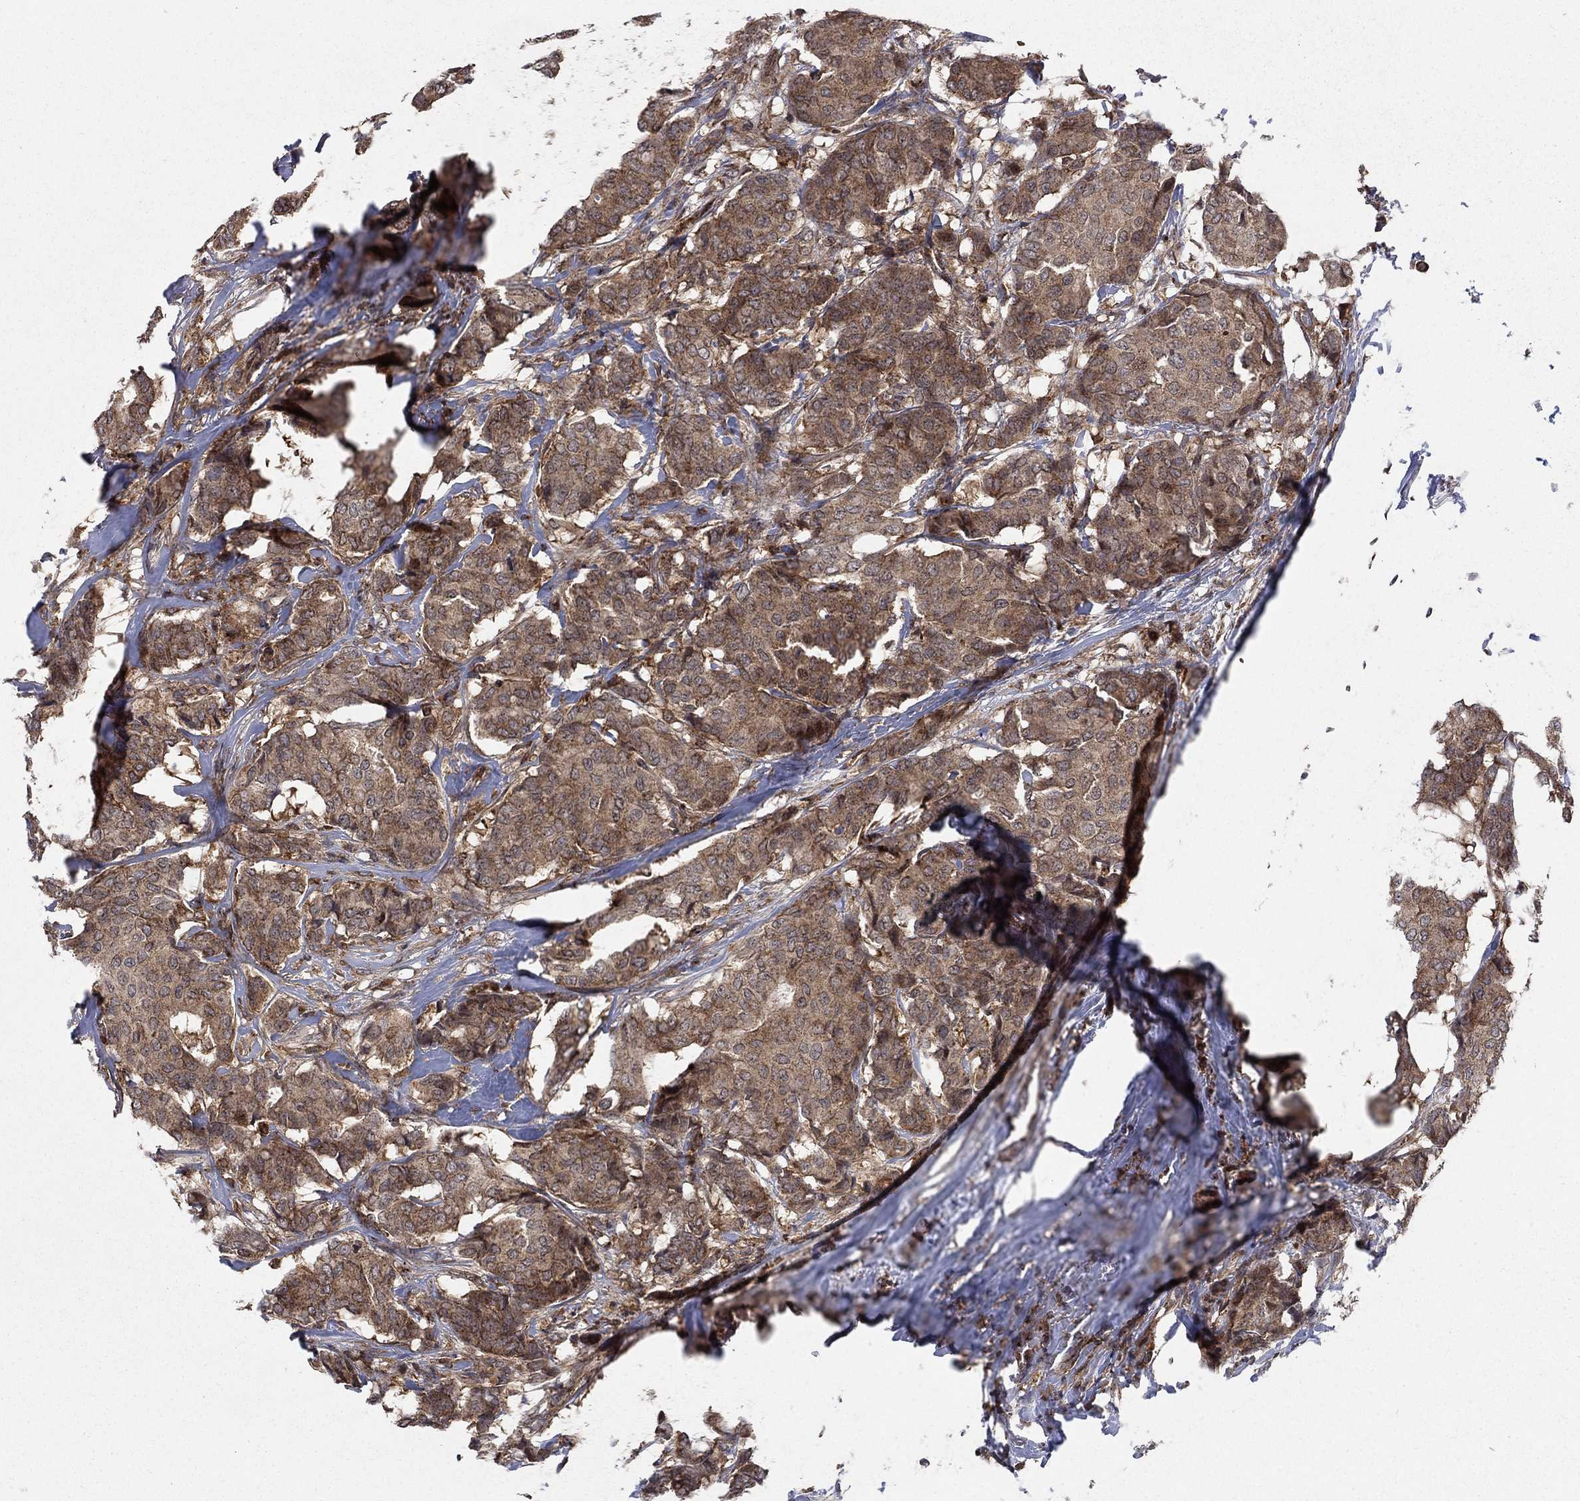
{"staining": {"intensity": "moderate", "quantity": ">75%", "location": "cytoplasmic/membranous"}, "tissue": "breast cancer", "cell_type": "Tumor cells", "image_type": "cancer", "snomed": [{"axis": "morphology", "description": "Duct carcinoma"}, {"axis": "topography", "description": "Breast"}], "caption": "The immunohistochemical stain highlights moderate cytoplasmic/membranous positivity in tumor cells of breast intraductal carcinoma tissue.", "gene": "IFI35", "patient": {"sex": "female", "age": 75}}